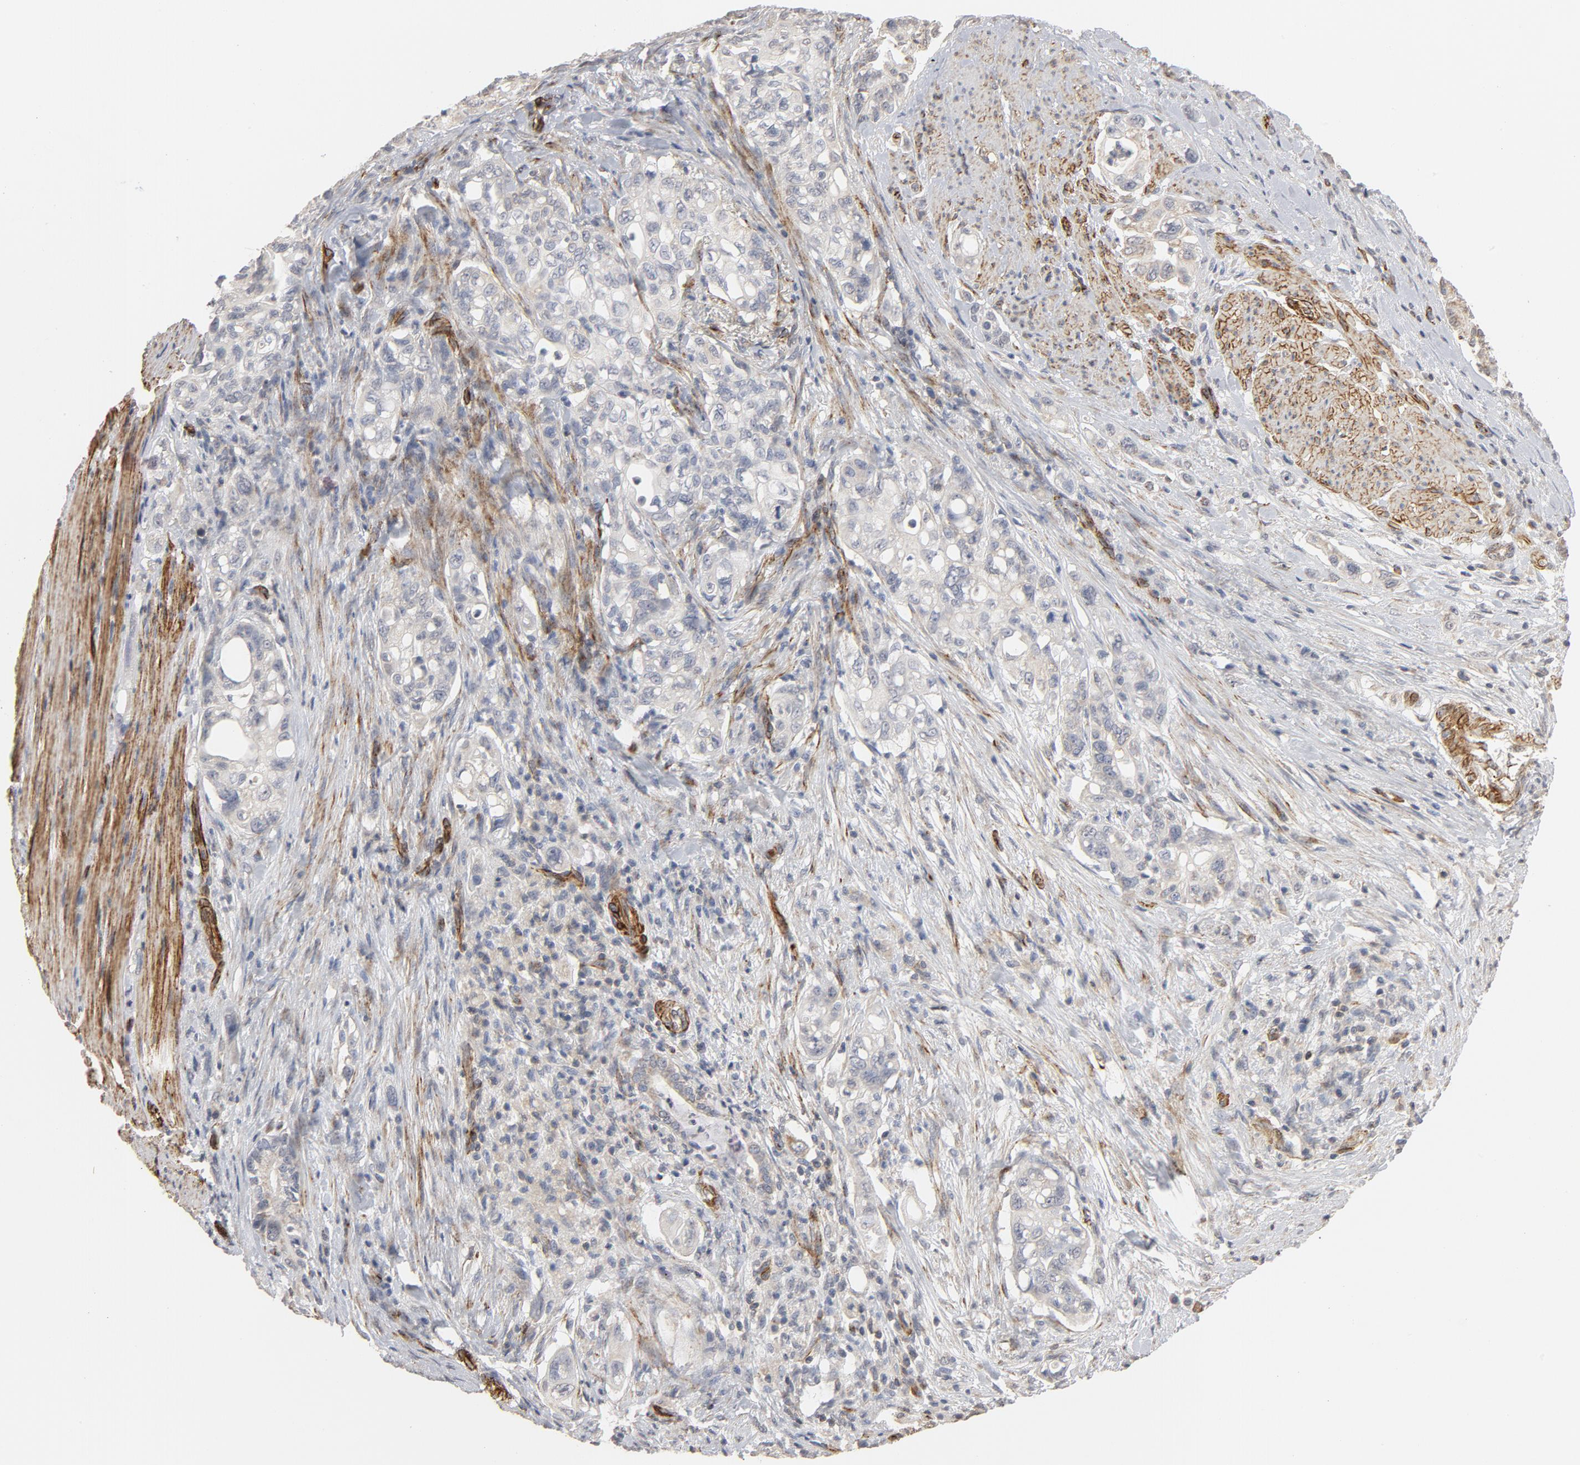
{"staining": {"intensity": "weak", "quantity": "25%-75%", "location": "cytoplasmic/membranous"}, "tissue": "pancreatic cancer", "cell_type": "Tumor cells", "image_type": "cancer", "snomed": [{"axis": "morphology", "description": "Normal tissue, NOS"}, {"axis": "topography", "description": "Pancreas"}], "caption": "Protein analysis of pancreatic cancer tissue exhibits weak cytoplasmic/membranous expression in about 25%-75% of tumor cells. Using DAB (brown) and hematoxylin (blue) stains, captured at high magnification using brightfield microscopy.", "gene": "GNG2", "patient": {"sex": "male", "age": 42}}